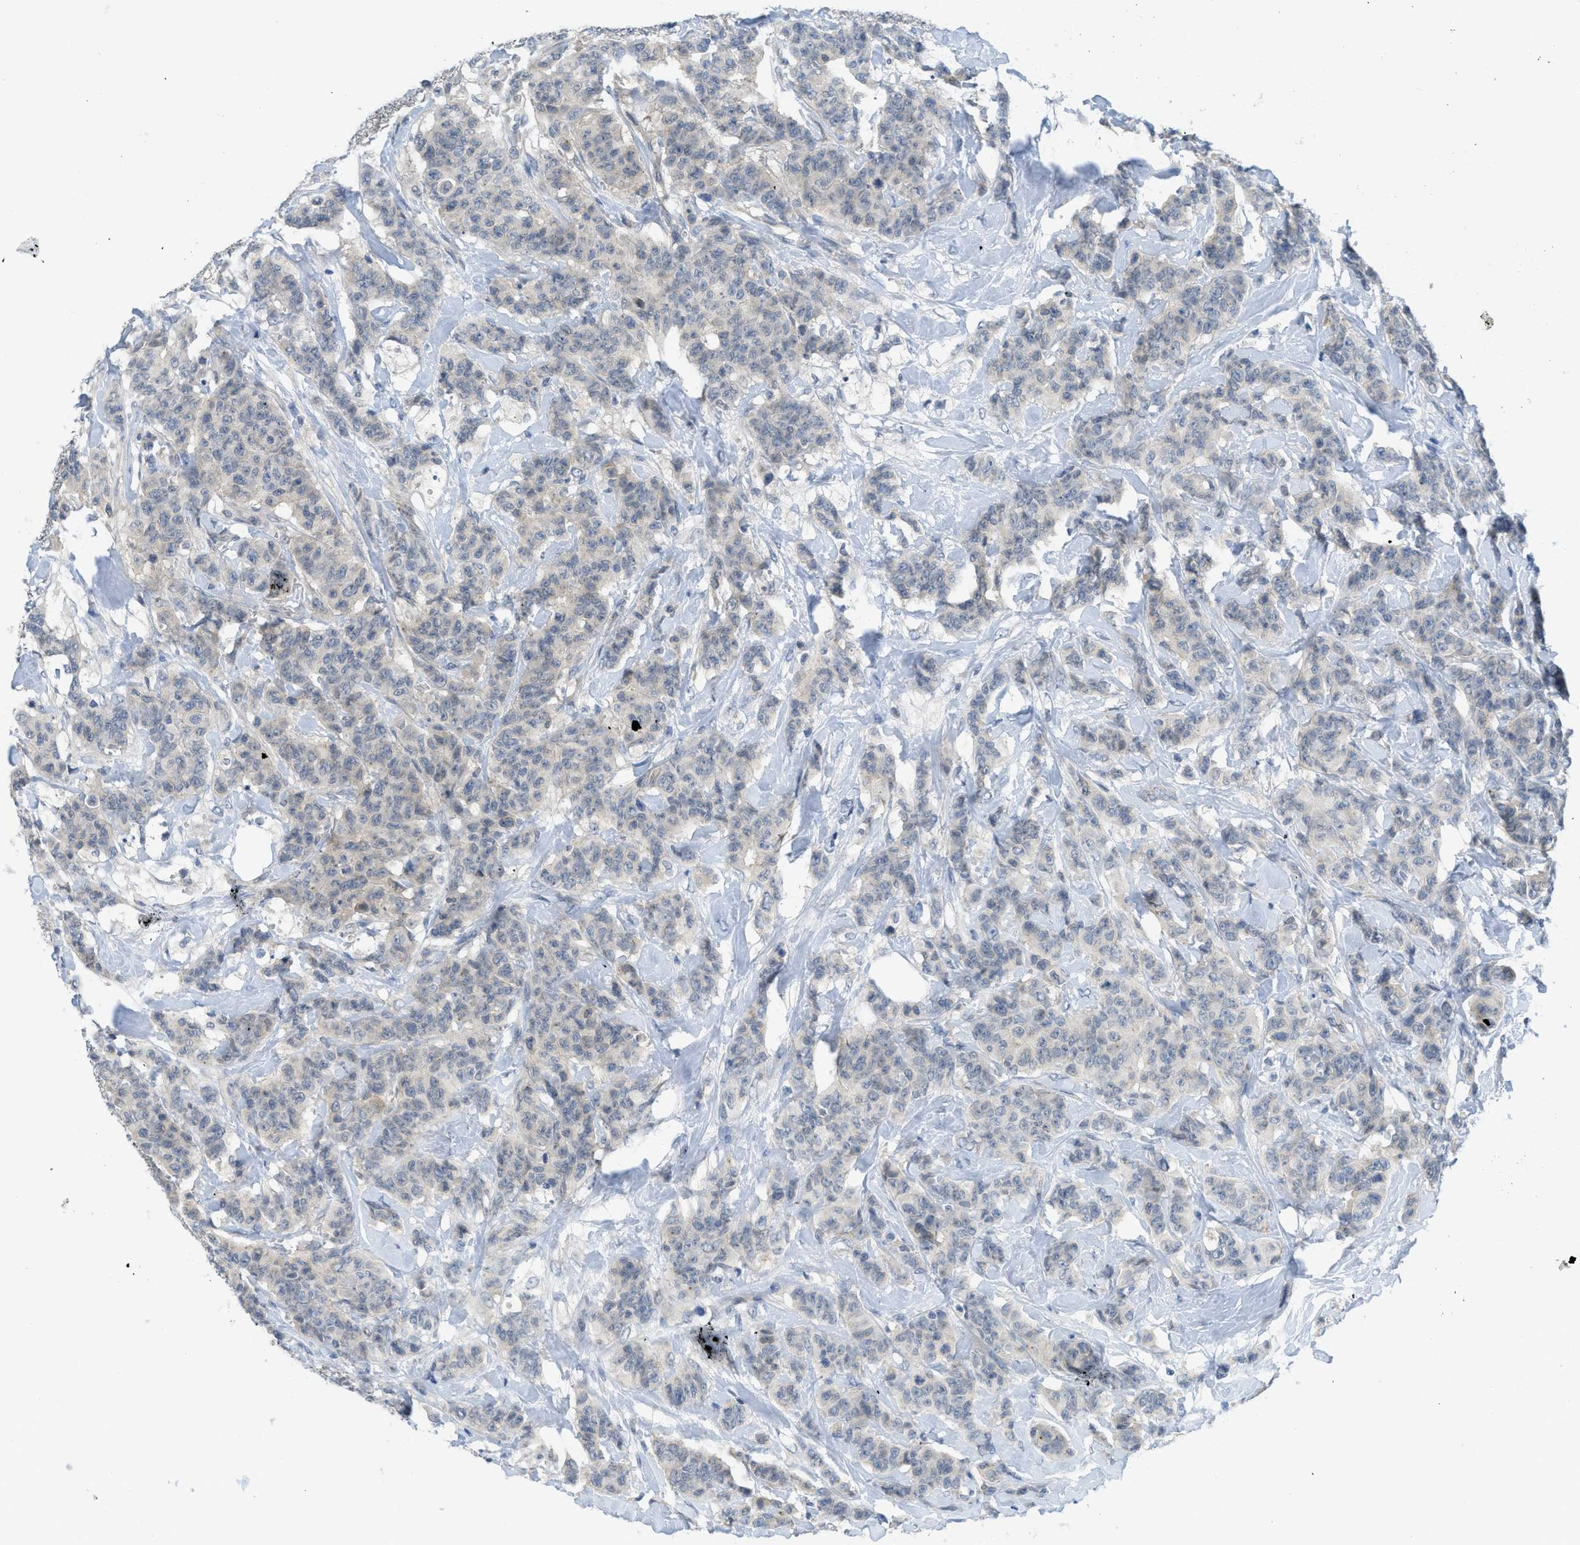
{"staining": {"intensity": "negative", "quantity": "none", "location": "none"}, "tissue": "breast cancer", "cell_type": "Tumor cells", "image_type": "cancer", "snomed": [{"axis": "morphology", "description": "Normal tissue, NOS"}, {"axis": "morphology", "description": "Duct carcinoma"}, {"axis": "topography", "description": "Breast"}], "caption": "IHC micrograph of neoplastic tissue: breast cancer stained with DAB reveals no significant protein positivity in tumor cells.", "gene": "TNFAIP1", "patient": {"sex": "female", "age": 40}}